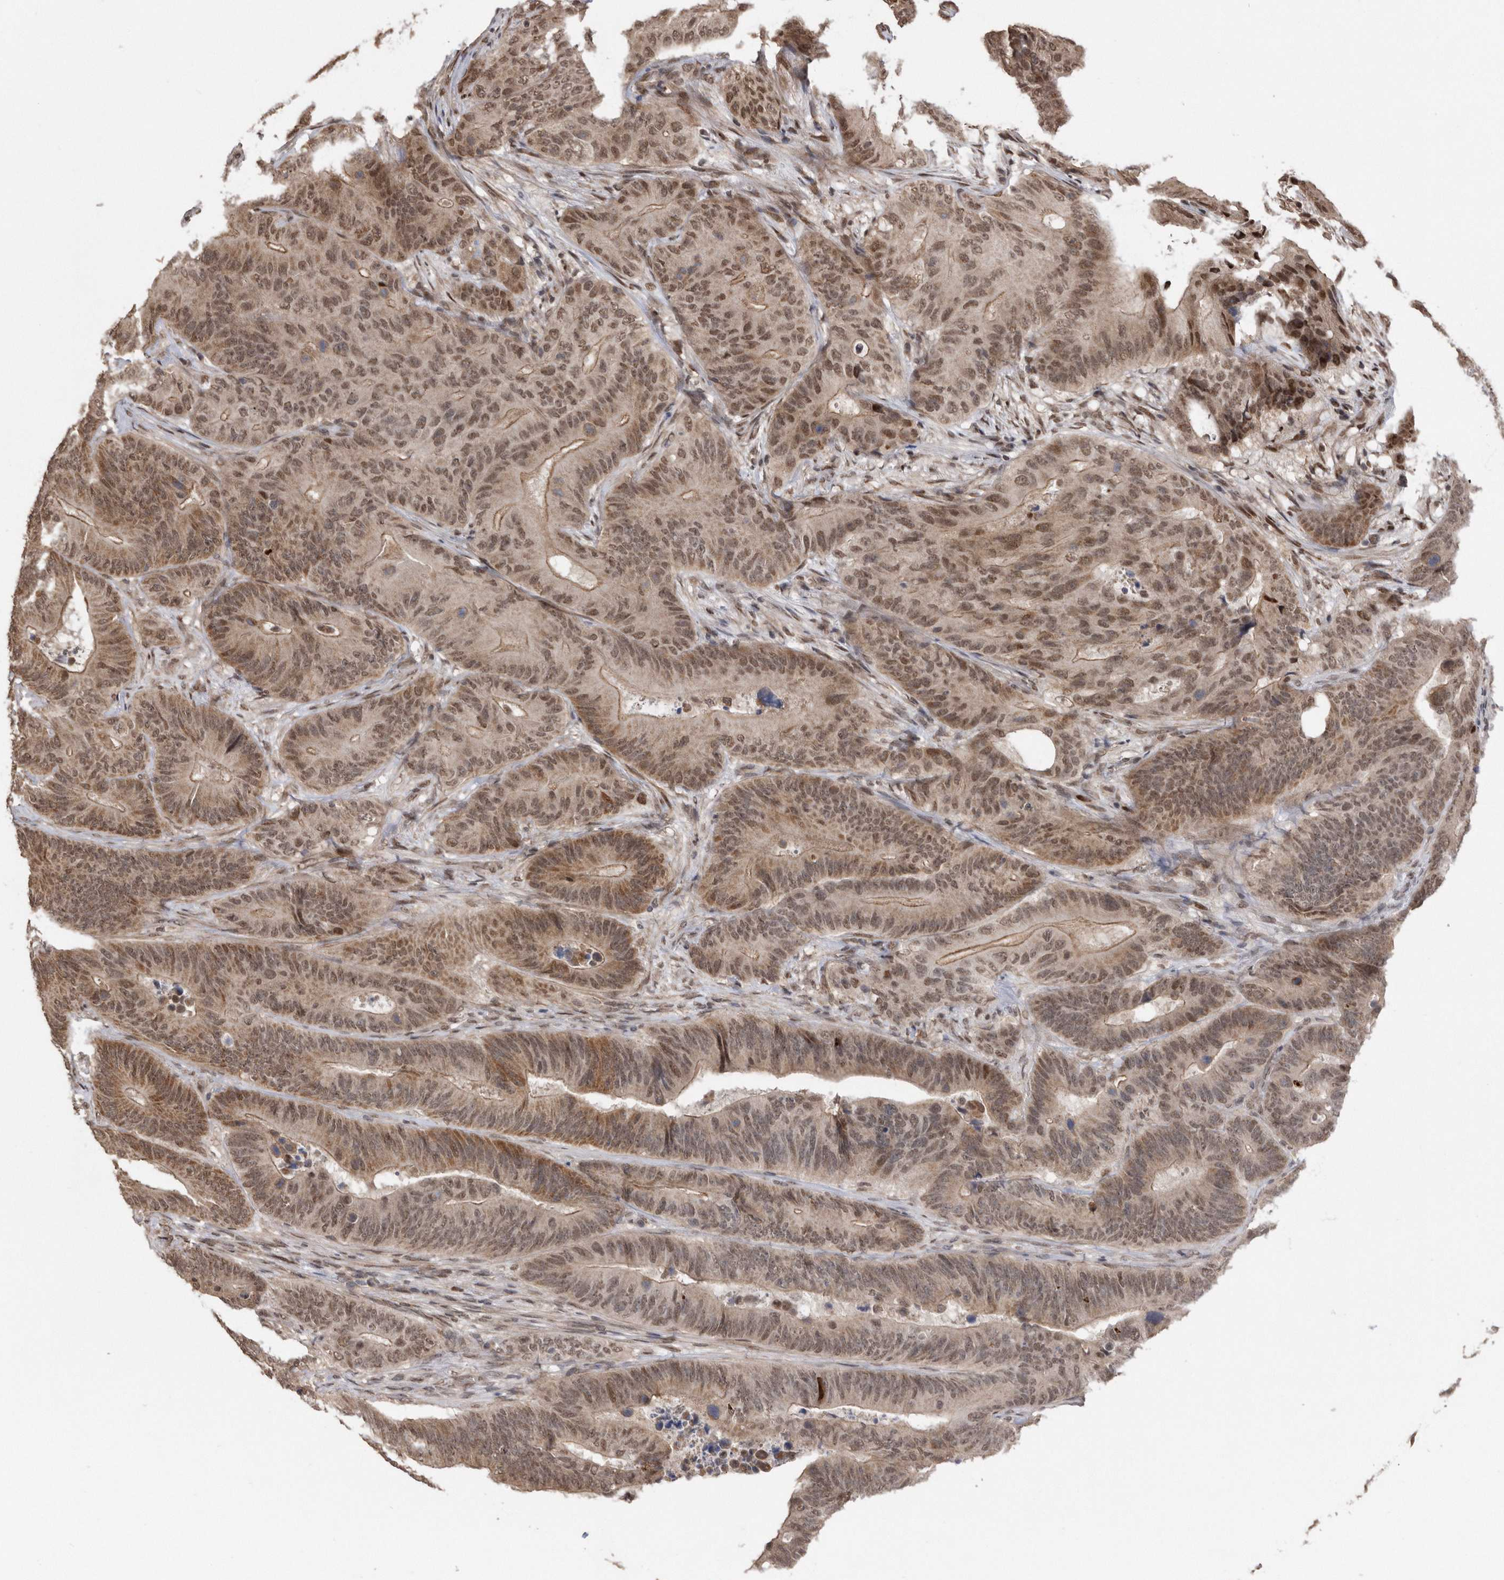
{"staining": {"intensity": "moderate", "quantity": ">75%", "location": "cytoplasmic/membranous,nuclear"}, "tissue": "colorectal cancer", "cell_type": "Tumor cells", "image_type": "cancer", "snomed": [{"axis": "morphology", "description": "Adenocarcinoma, NOS"}, {"axis": "topography", "description": "Colon"}], "caption": "Tumor cells demonstrate medium levels of moderate cytoplasmic/membranous and nuclear positivity in about >75% of cells in human adenocarcinoma (colorectal).", "gene": "TDRD3", "patient": {"sex": "male", "age": 83}}